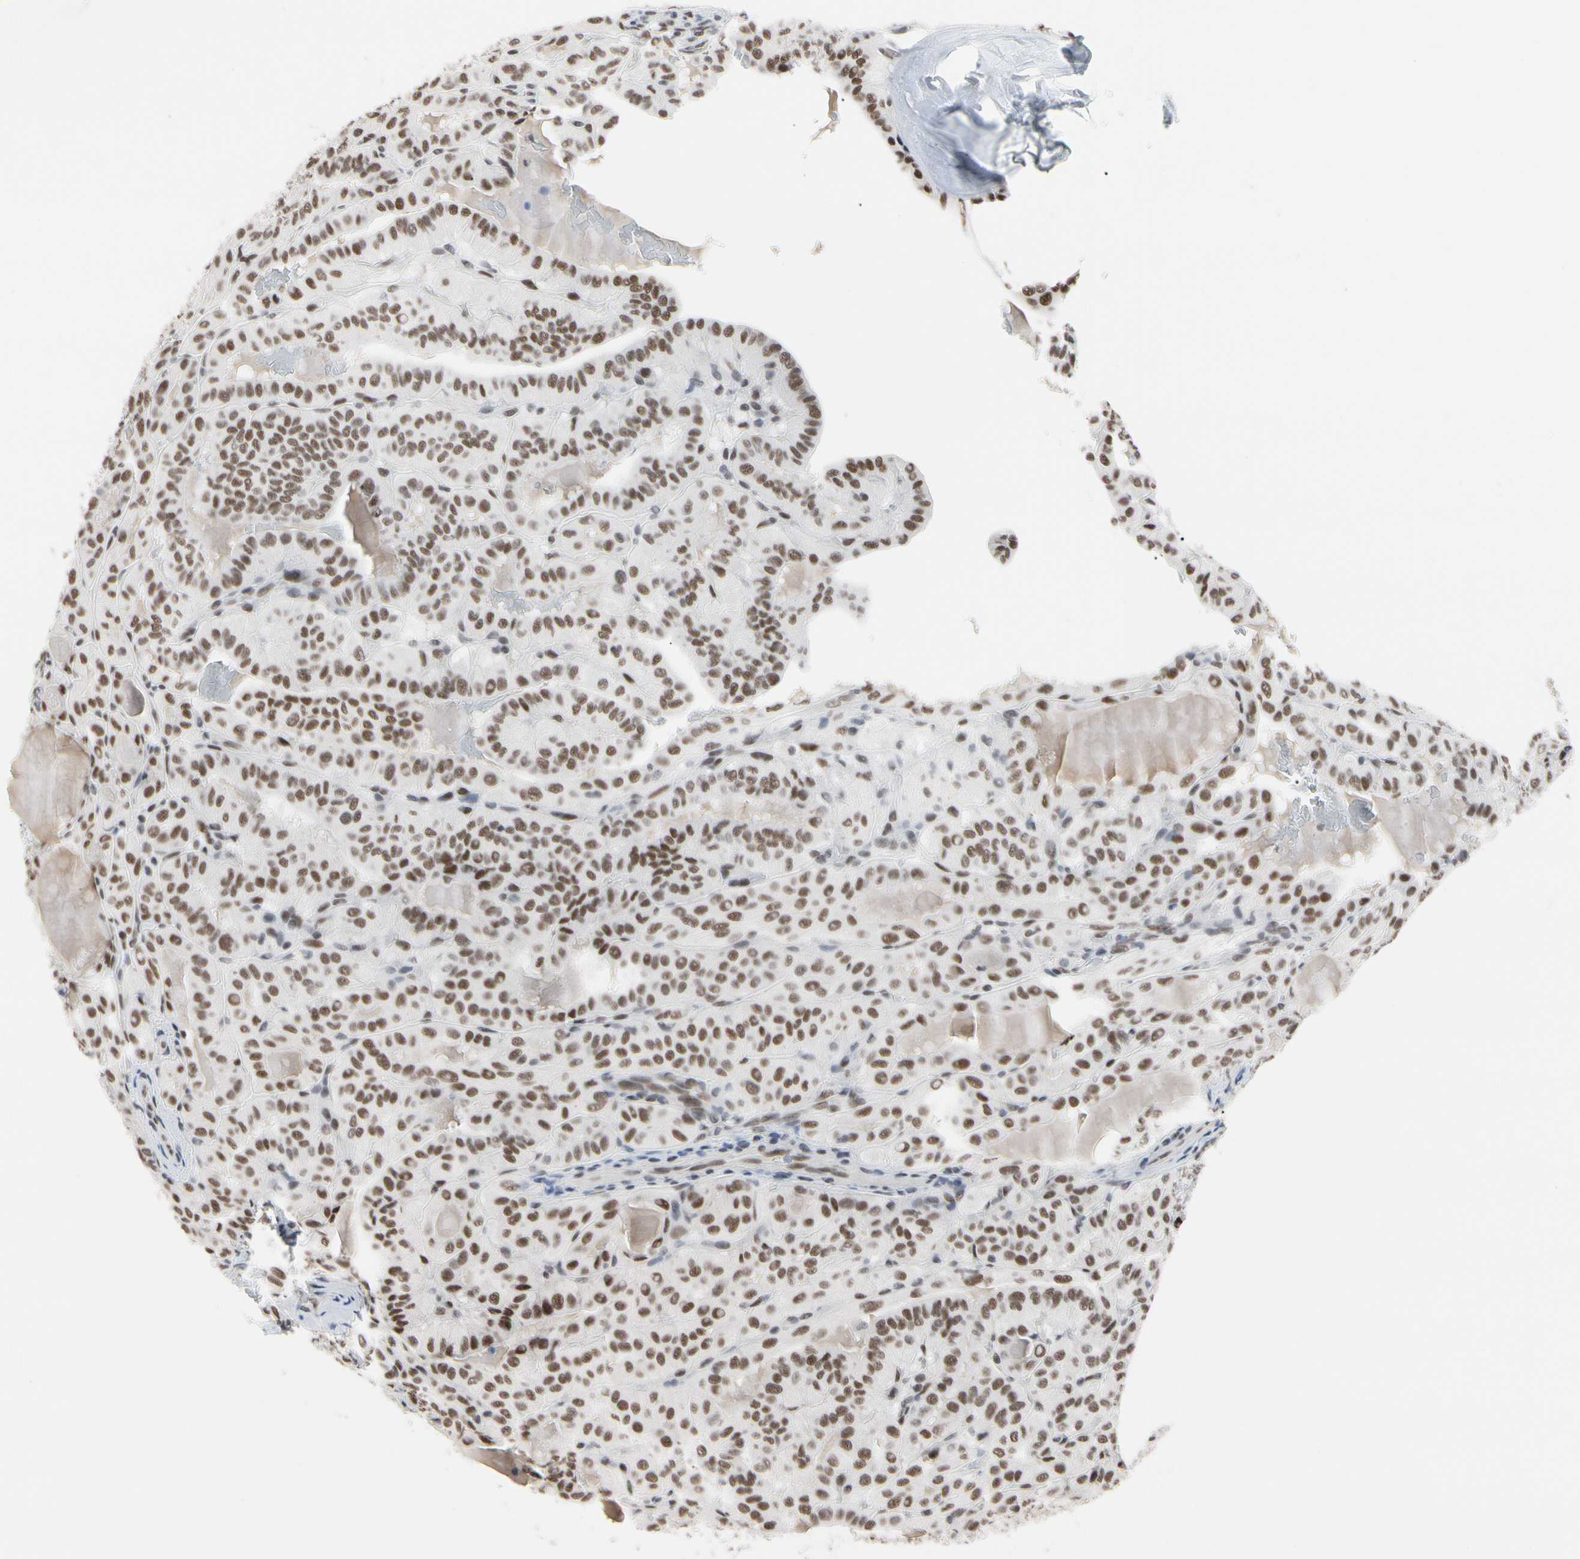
{"staining": {"intensity": "moderate", "quantity": ">75%", "location": "nuclear"}, "tissue": "thyroid cancer", "cell_type": "Tumor cells", "image_type": "cancer", "snomed": [{"axis": "morphology", "description": "Papillary adenocarcinoma, NOS"}, {"axis": "topography", "description": "Thyroid gland"}], "caption": "DAB immunohistochemical staining of human papillary adenocarcinoma (thyroid) shows moderate nuclear protein positivity in about >75% of tumor cells. Immunohistochemistry stains the protein of interest in brown and the nuclei are stained blue.", "gene": "FAM98B", "patient": {"sex": "male", "age": 77}}